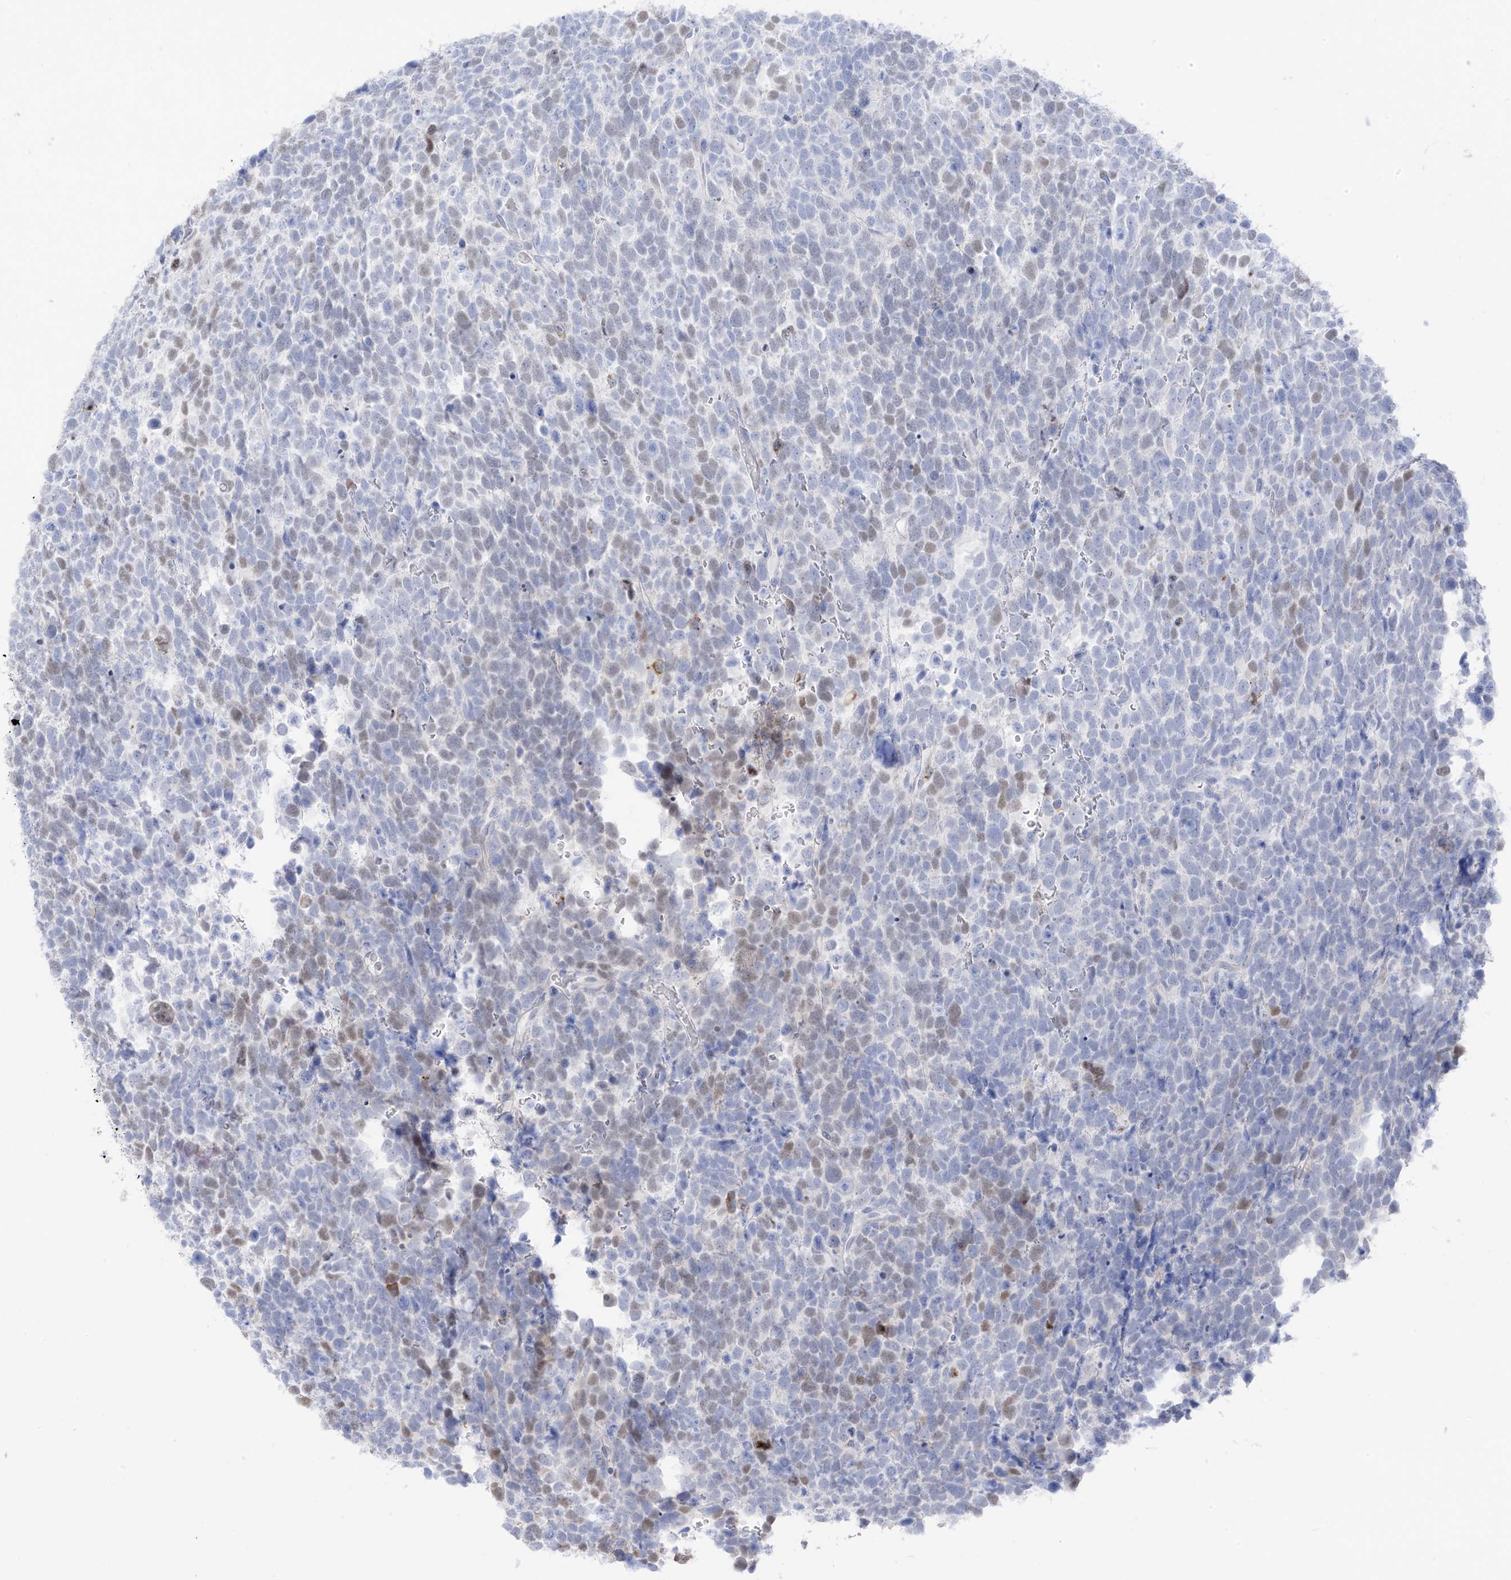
{"staining": {"intensity": "weak", "quantity": "<25%", "location": "nuclear"}, "tissue": "urothelial cancer", "cell_type": "Tumor cells", "image_type": "cancer", "snomed": [{"axis": "morphology", "description": "Urothelial carcinoma, High grade"}, {"axis": "topography", "description": "Urinary bladder"}], "caption": "A micrograph of urothelial carcinoma (high-grade) stained for a protein exhibits no brown staining in tumor cells.", "gene": "PSPH", "patient": {"sex": "female", "age": 82}}